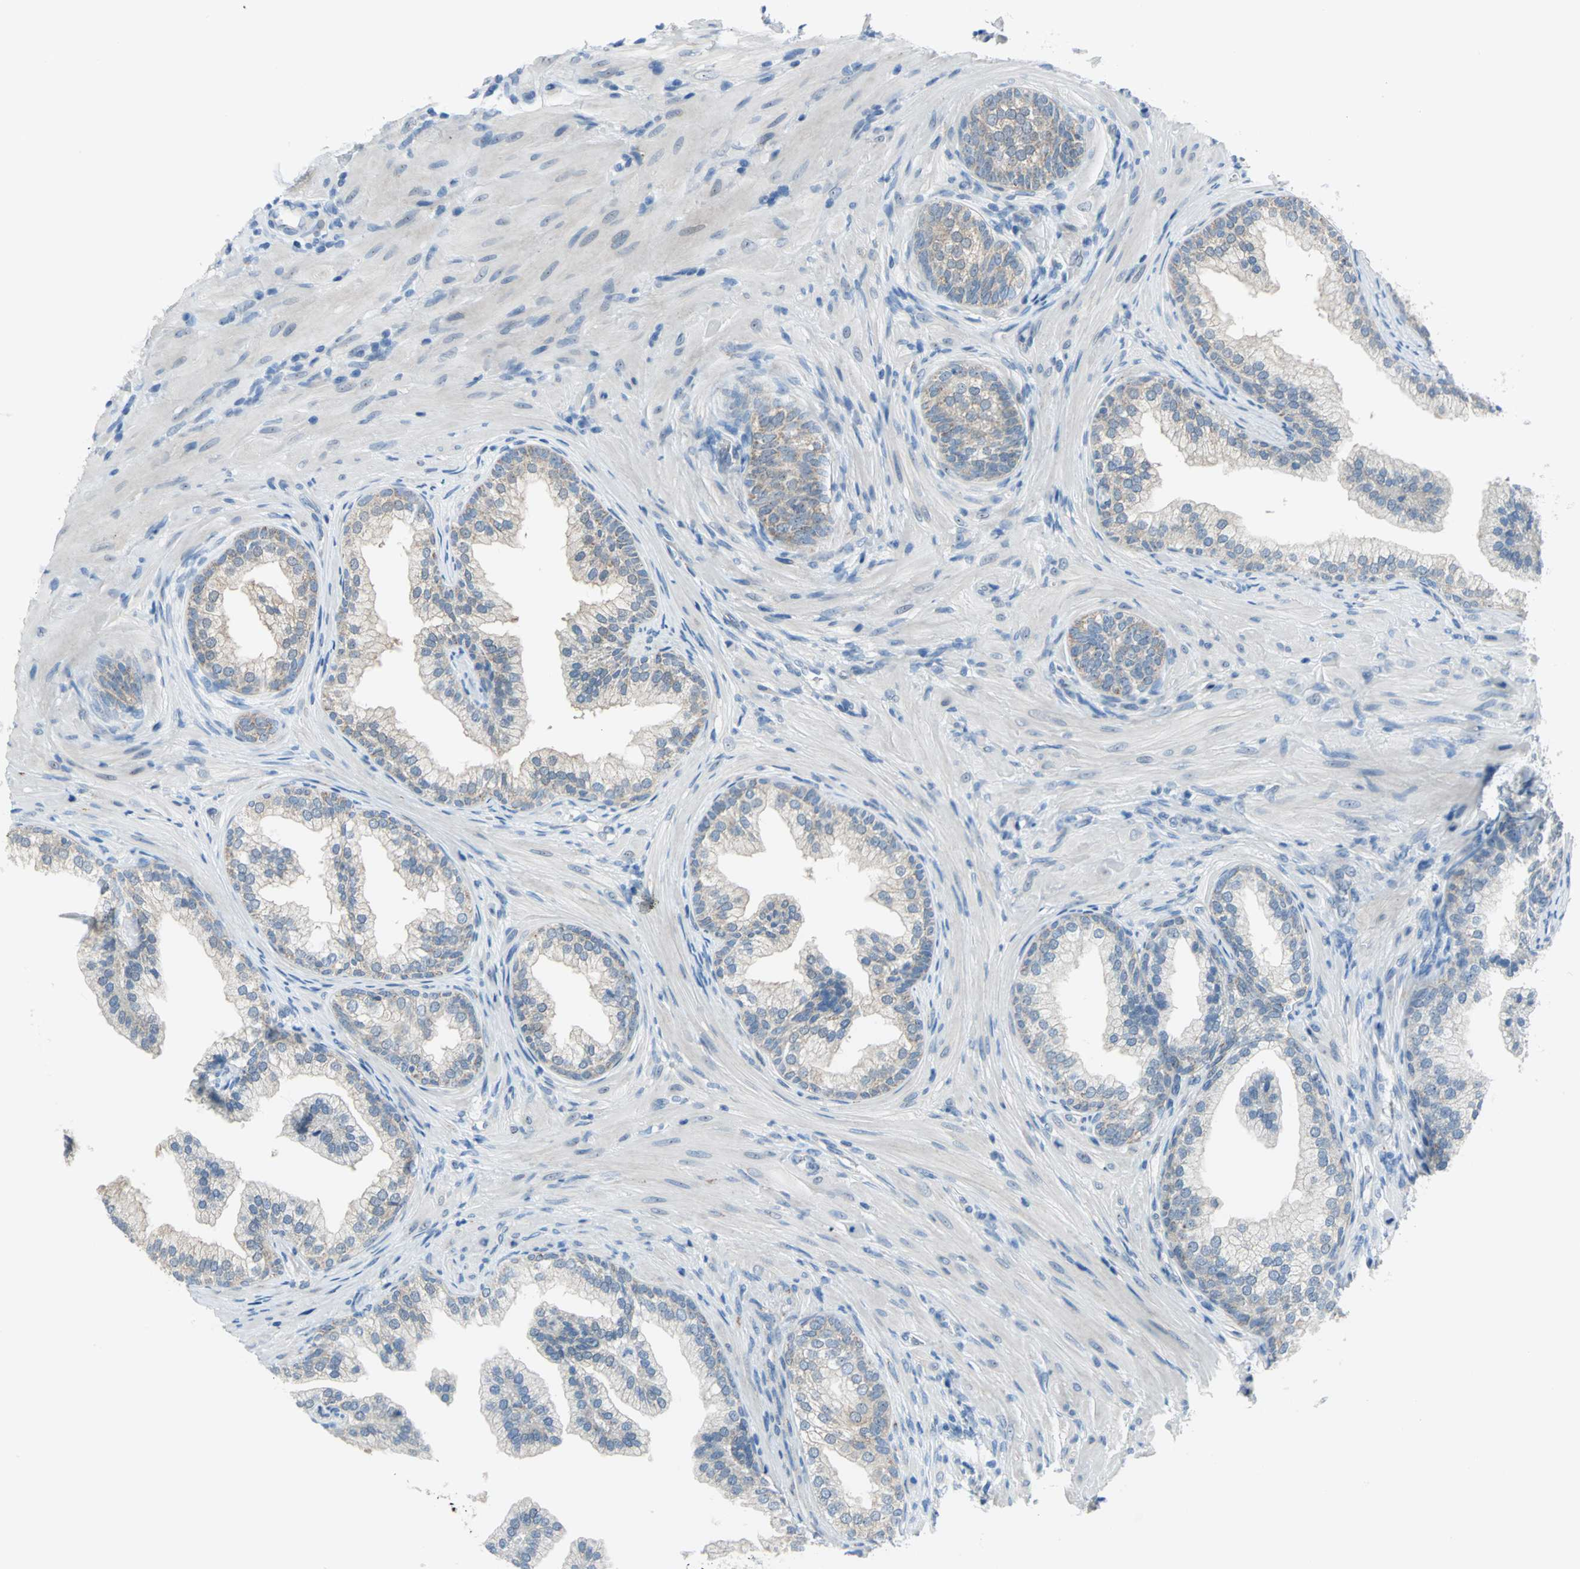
{"staining": {"intensity": "moderate", "quantity": "25%-75%", "location": "cytoplasmic/membranous"}, "tissue": "prostate", "cell_type": "Glandular cells", "image_type": "normal", "snomed": [{"axis": "morphology", "description": "Normal tissue, NOS"}, {"axis": "topography", "description": "Prostate"}], "caption": "This is an image of IHC staining of normal prostate, which shows moderate positivity in the cytoplasmic/membranous of glandular cells.", "gene": "MUC4", "patient": {"sex": "male", "age": 76}}